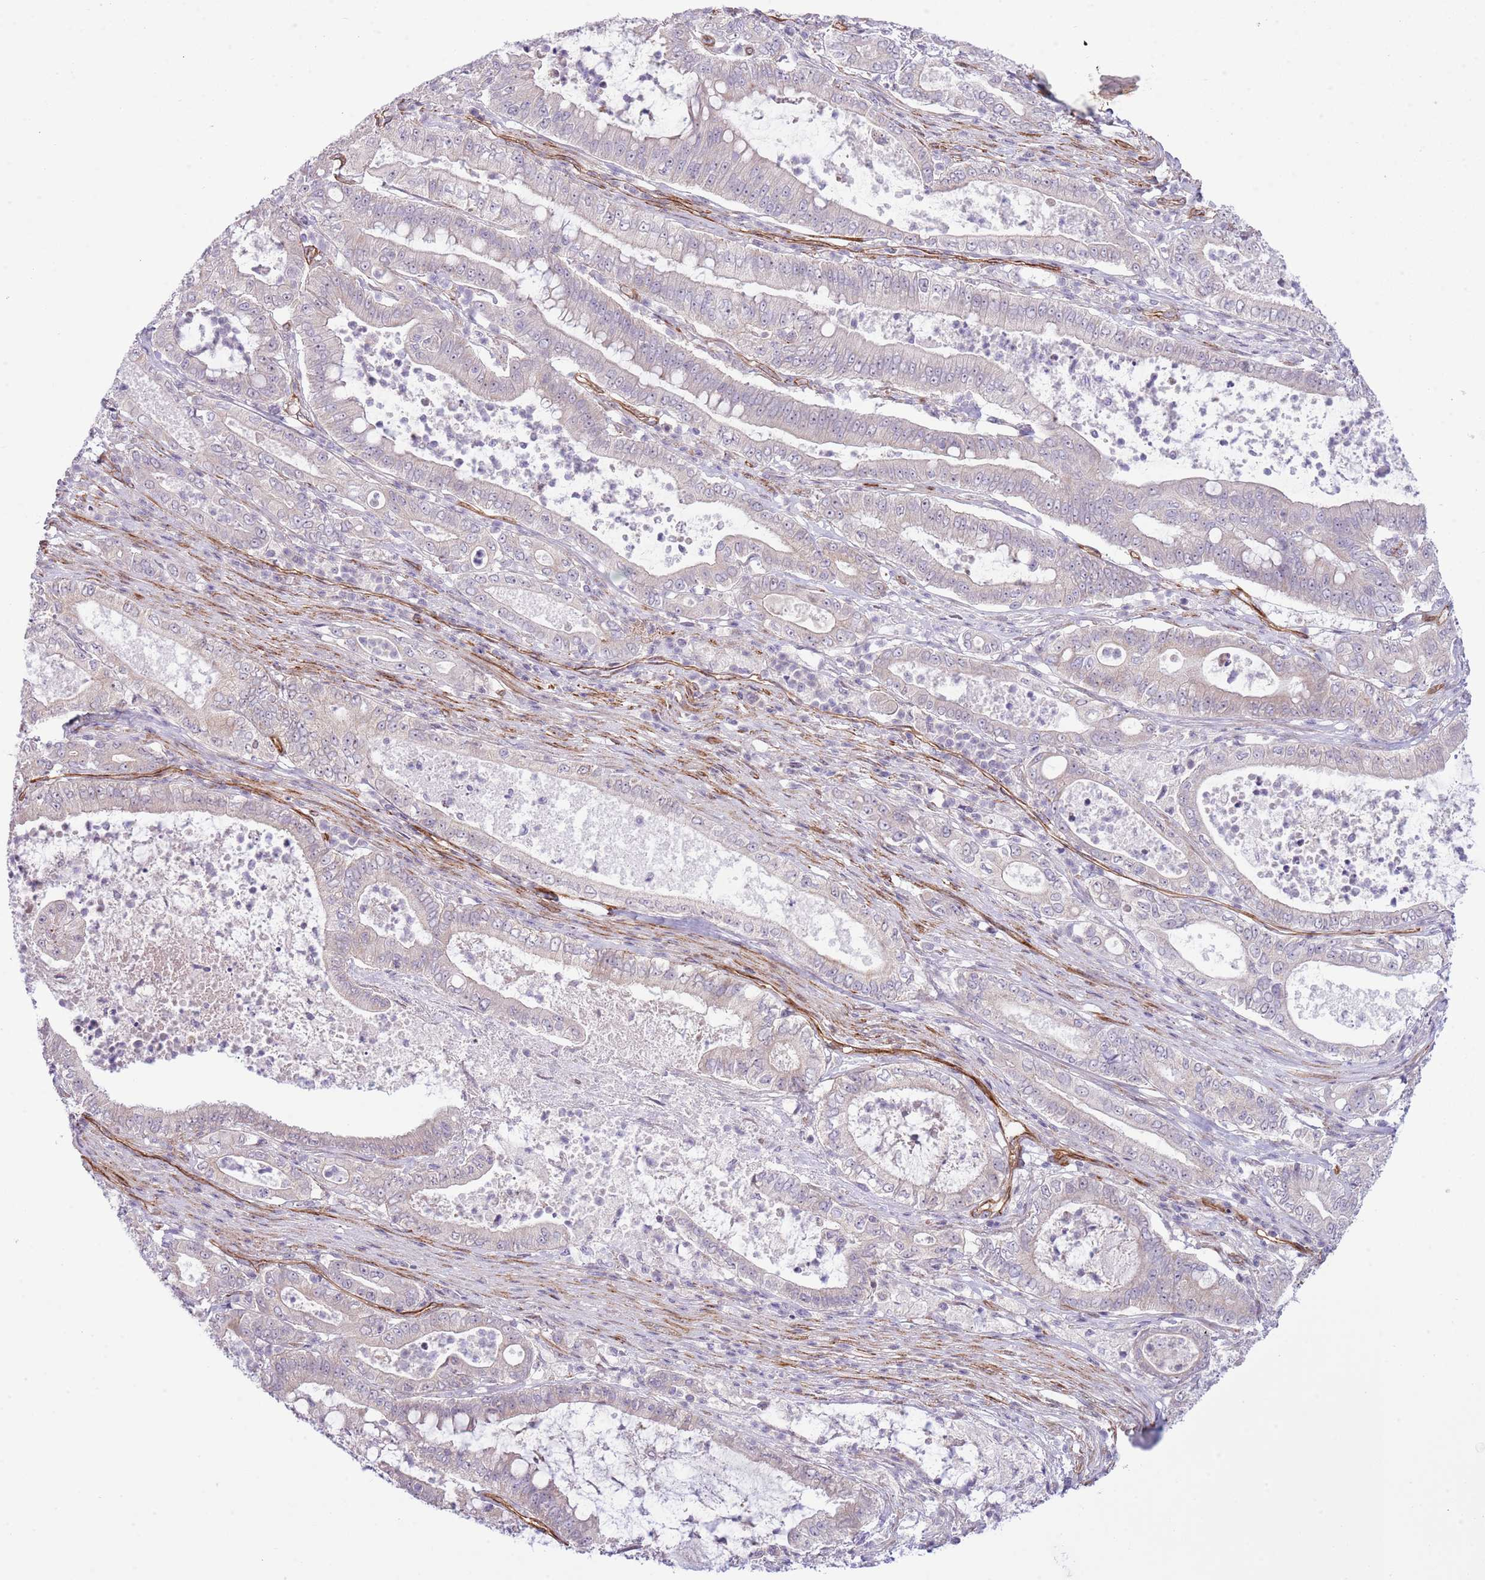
{"staining": {"intensity": "negative", "quantity": "none", "location": "none"}, "tissue": "pancreatic cancer", "cell_type": "Tumor cells", "image_type": "cancer", "snomed": [{"axis": "morphology", "description": "Adenocarcinoma, NOS"}, {"axis": "topography", "description": "Pancreas"}], "caption": "Immunohistochemistry micrograph of adenocarcinoma (pancreatic) stained for a protein (brown), which displays no positivity in tumor cells.", "gene": "NEK3", "patient": {"sex": "male", "age": 71}}